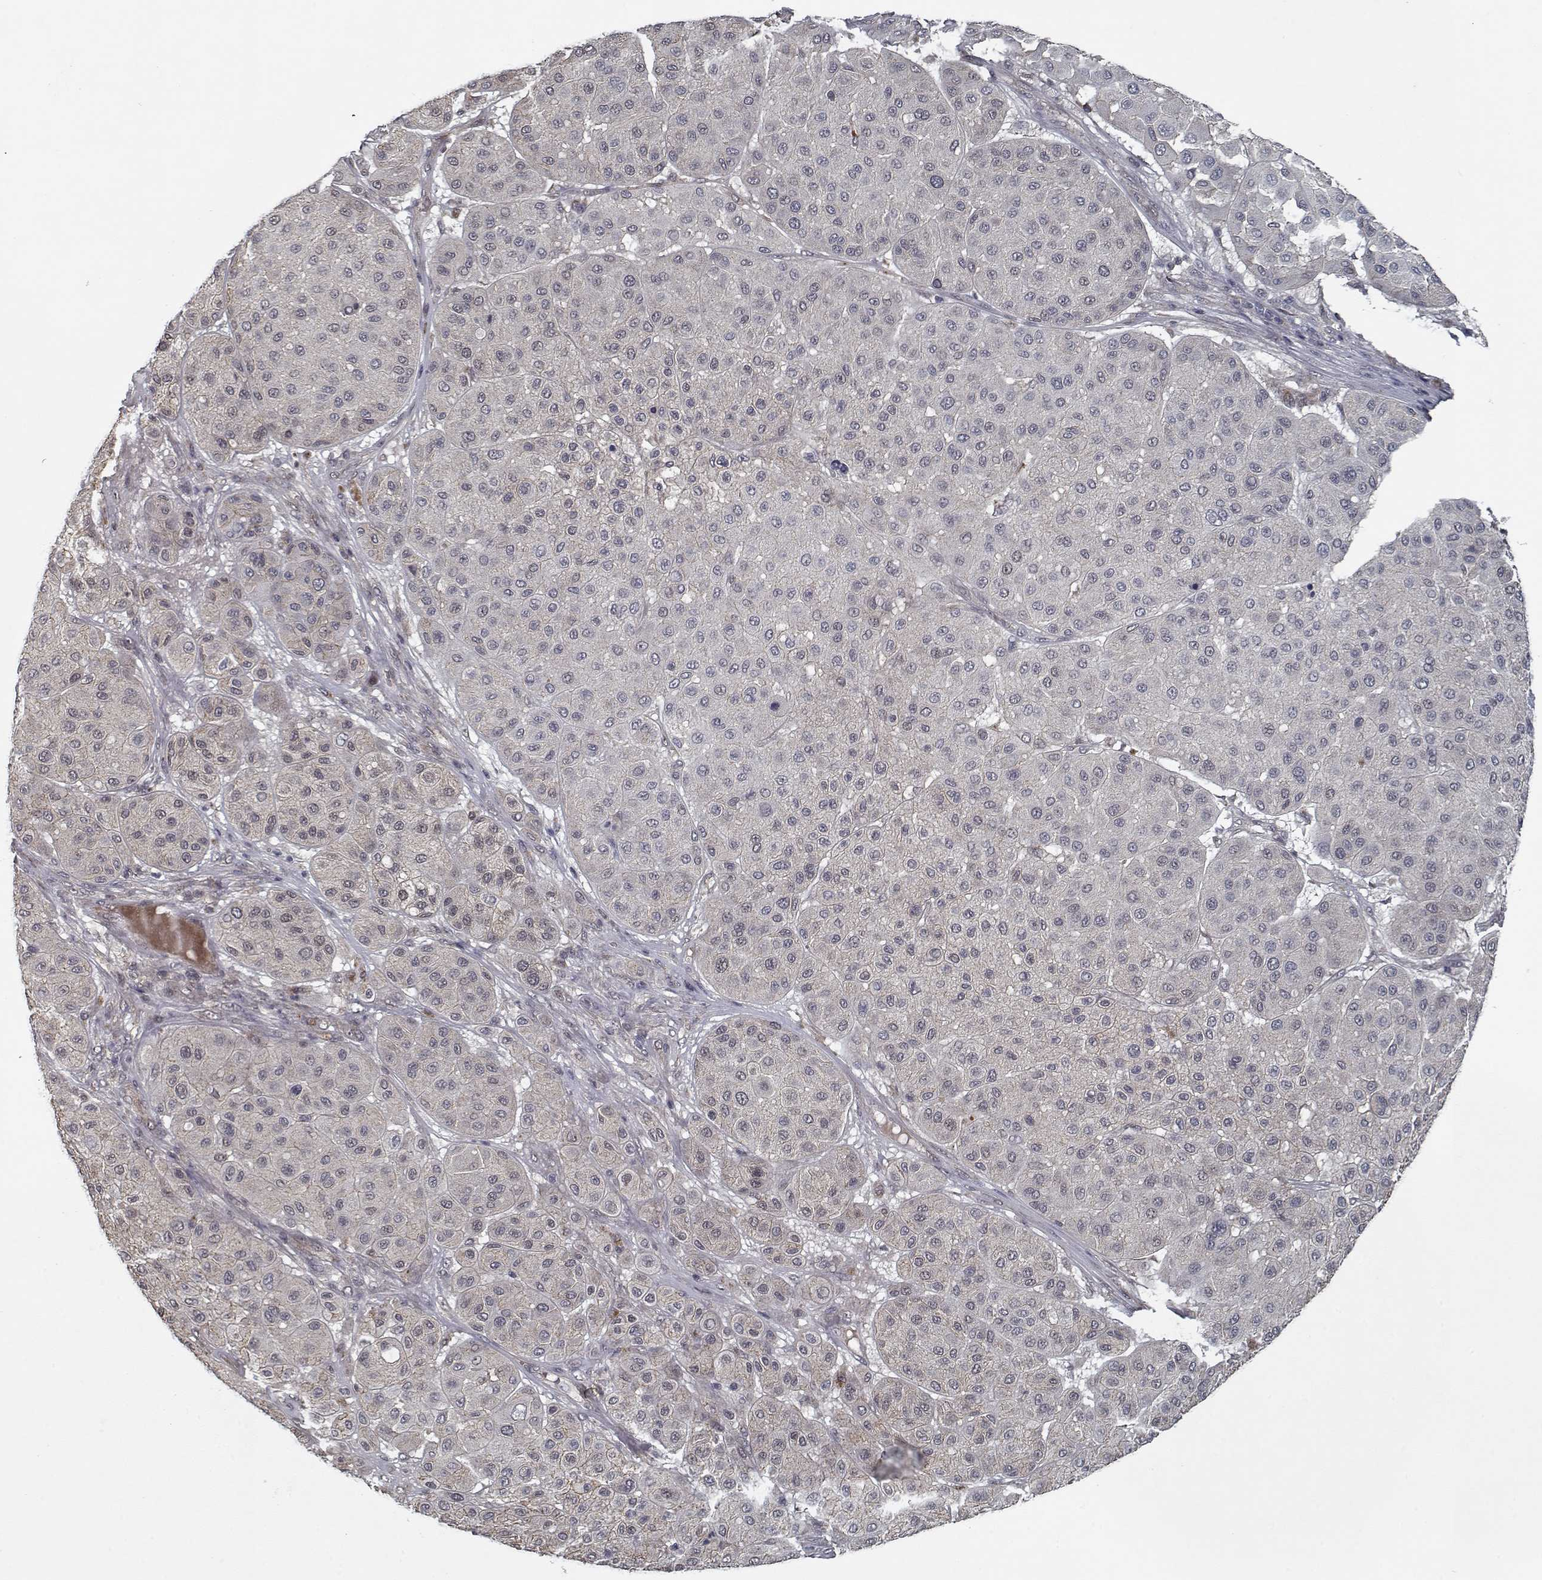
{"staining": {"intensity": "negative", "quantity": "none", "location": "none"}, "tissue": "melanoma", "cell_type": "Tumor cells", "image_type": "cancer", "snomed": [{"axis": "morphology", "description": "Malignant melanoma, Metastatic site"}, {"axis": "topography", "description": "Smooth muscle"}], "caption": "Melanoma was stained to show a protein in brown. There is no significant positivity in tumor cells.", "gene": "NLK", "patient": {"sex": "male", "age": 41}}